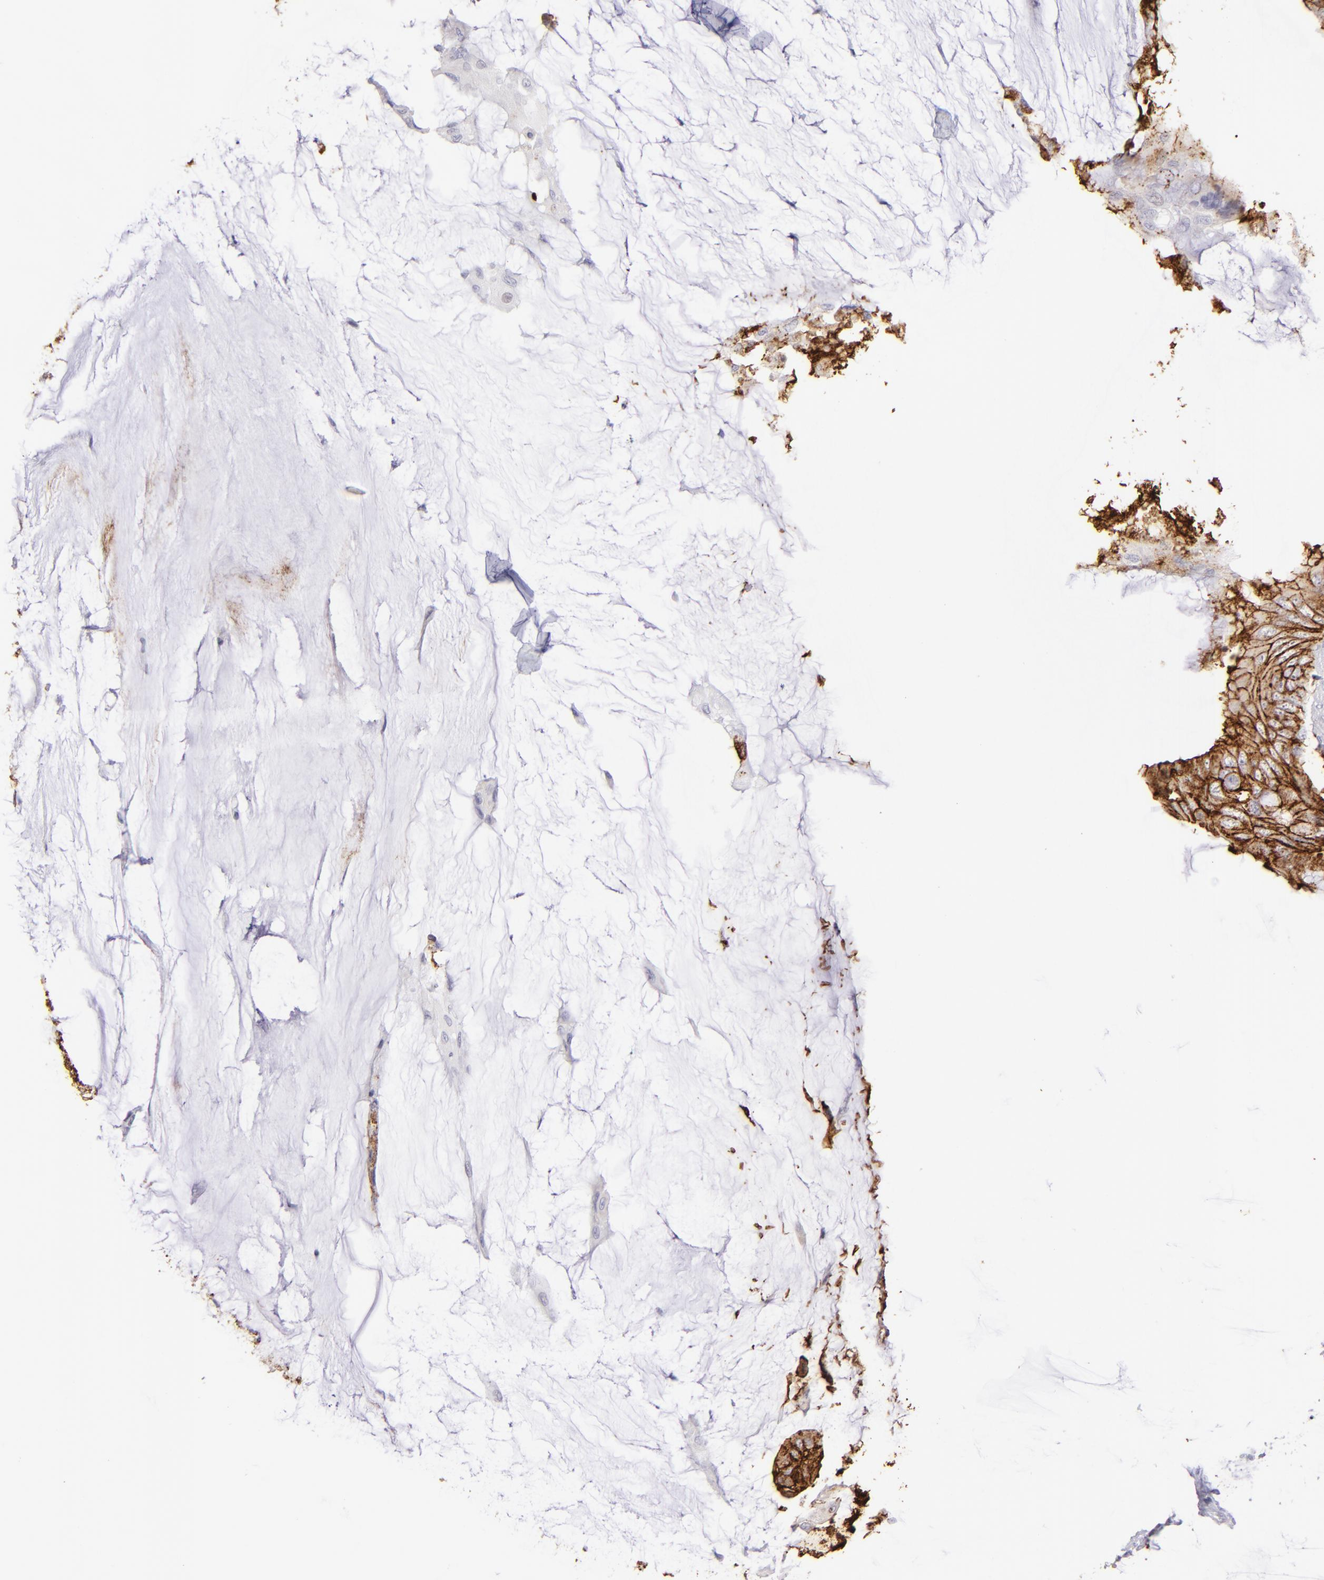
{"staining": {"intensity": "strong", "quantity": ">75%", "location": "cytoplasmic/membranous"}, "tissue": "colorectal cancer", "cell_type": "Tumor cells", "image_type": "cancer", "snomed": [{"axis": "morphology", "description": "Normal tissue, NOS"}, {"axis": "morphology", "description": "Adenocarcinoma, NOS"}, {"axis": "topography", "description": "Rectum"}, {"axis": "topography", "description": "Peripheral nerve tissue"}], "caption": "Colorectal cancer (adenocarcinoma) stained for a protein reveals strong cytoplasmic/membranous positivity in tumor cells.", "gene": "CLDN4", "patient": {"sex": "female", "age": 77}}